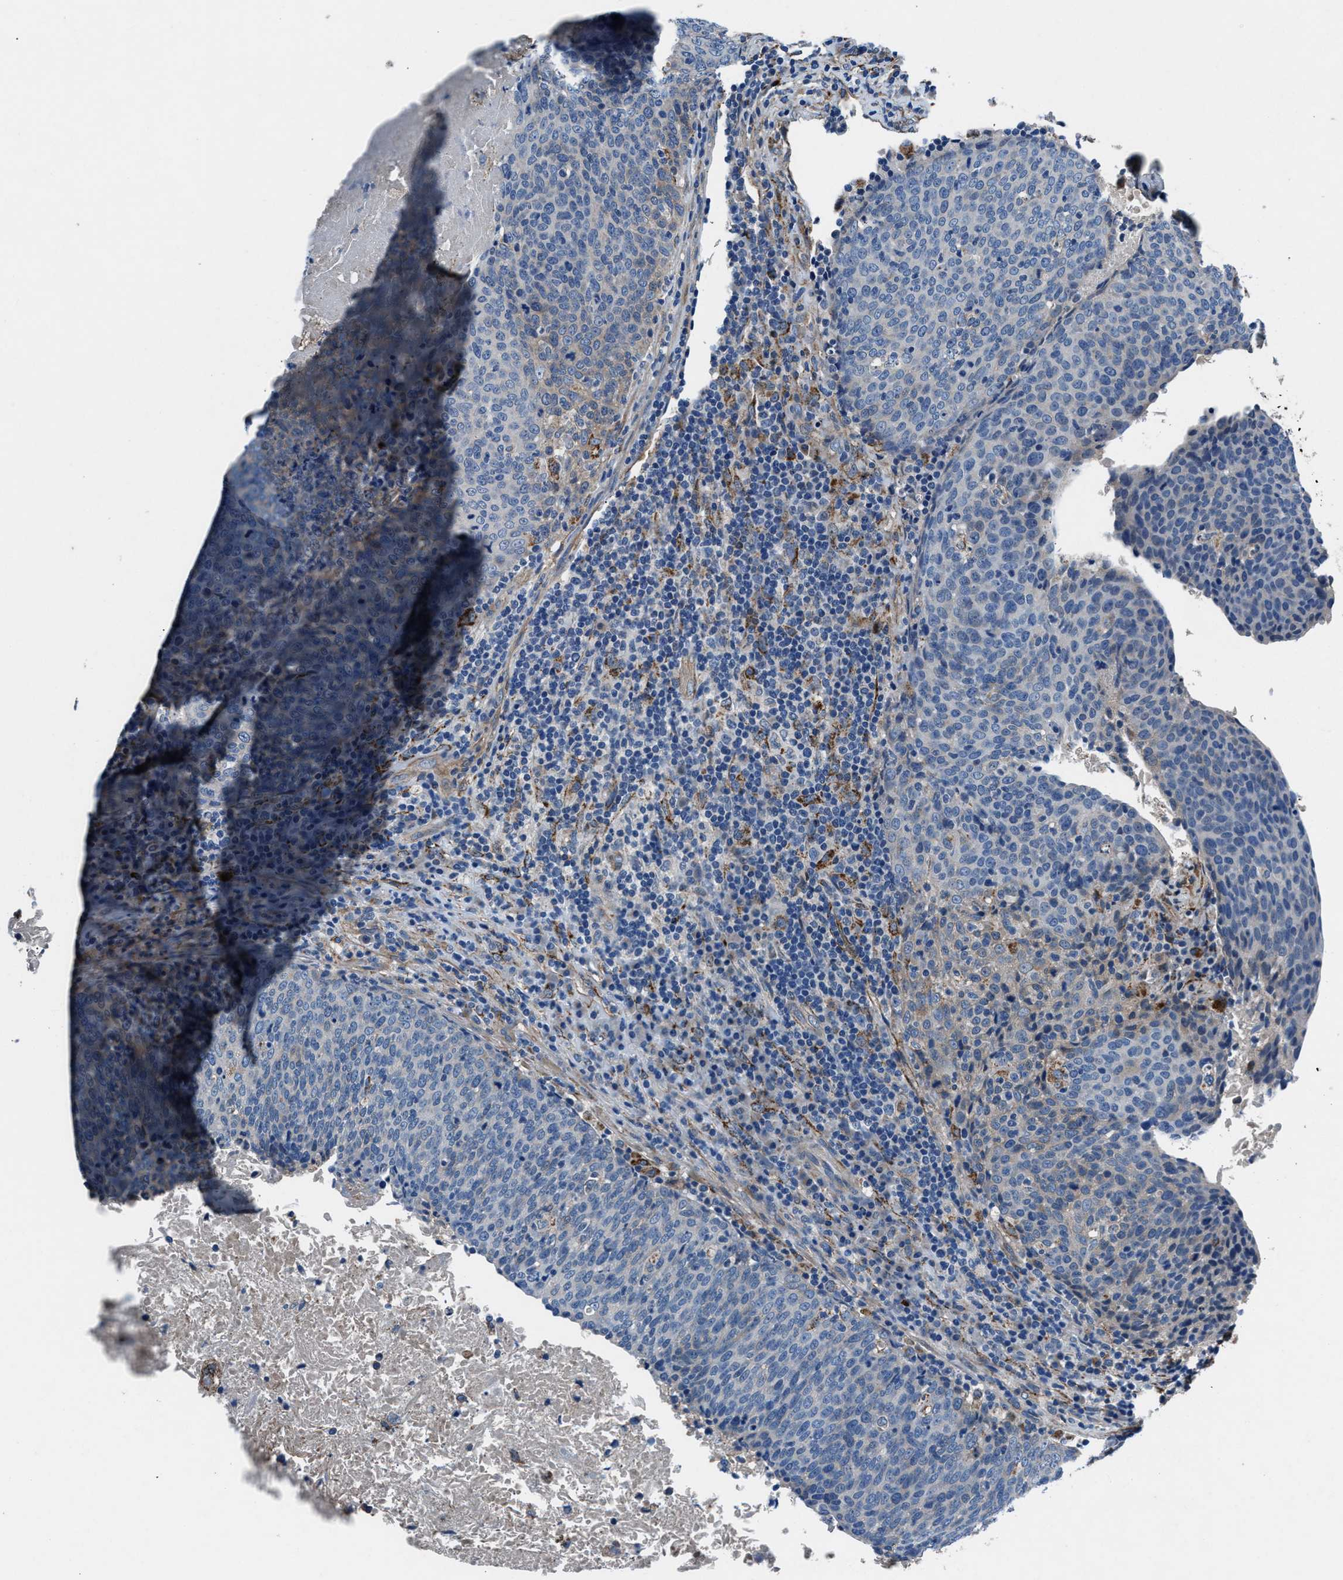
{"staining": {"intensity": "negative", "quantity": "none", "location": "none"}, "tissue": "head and neck cancer", "cell_type": "Tumor cells", "image_type": "cancer", "snomed": [{"axis": "morphology", "description": "Squamous cell carcinoma, NOS"}, {"axis": "morphology", "description": "Squamous cell carcinoma, metastatic, NOS"}, {"axis": "topography", "description": "Lymph node"}, {"axis": "topography", "description": "Head-Neck"}], "caption": "Head and neck squamous cell carcinoma stained for a protein using immunohistochemistry shows no expression tumor cells.", "gene": "PRTFDC1", "patient": {"sex": "male", "age": 62}}